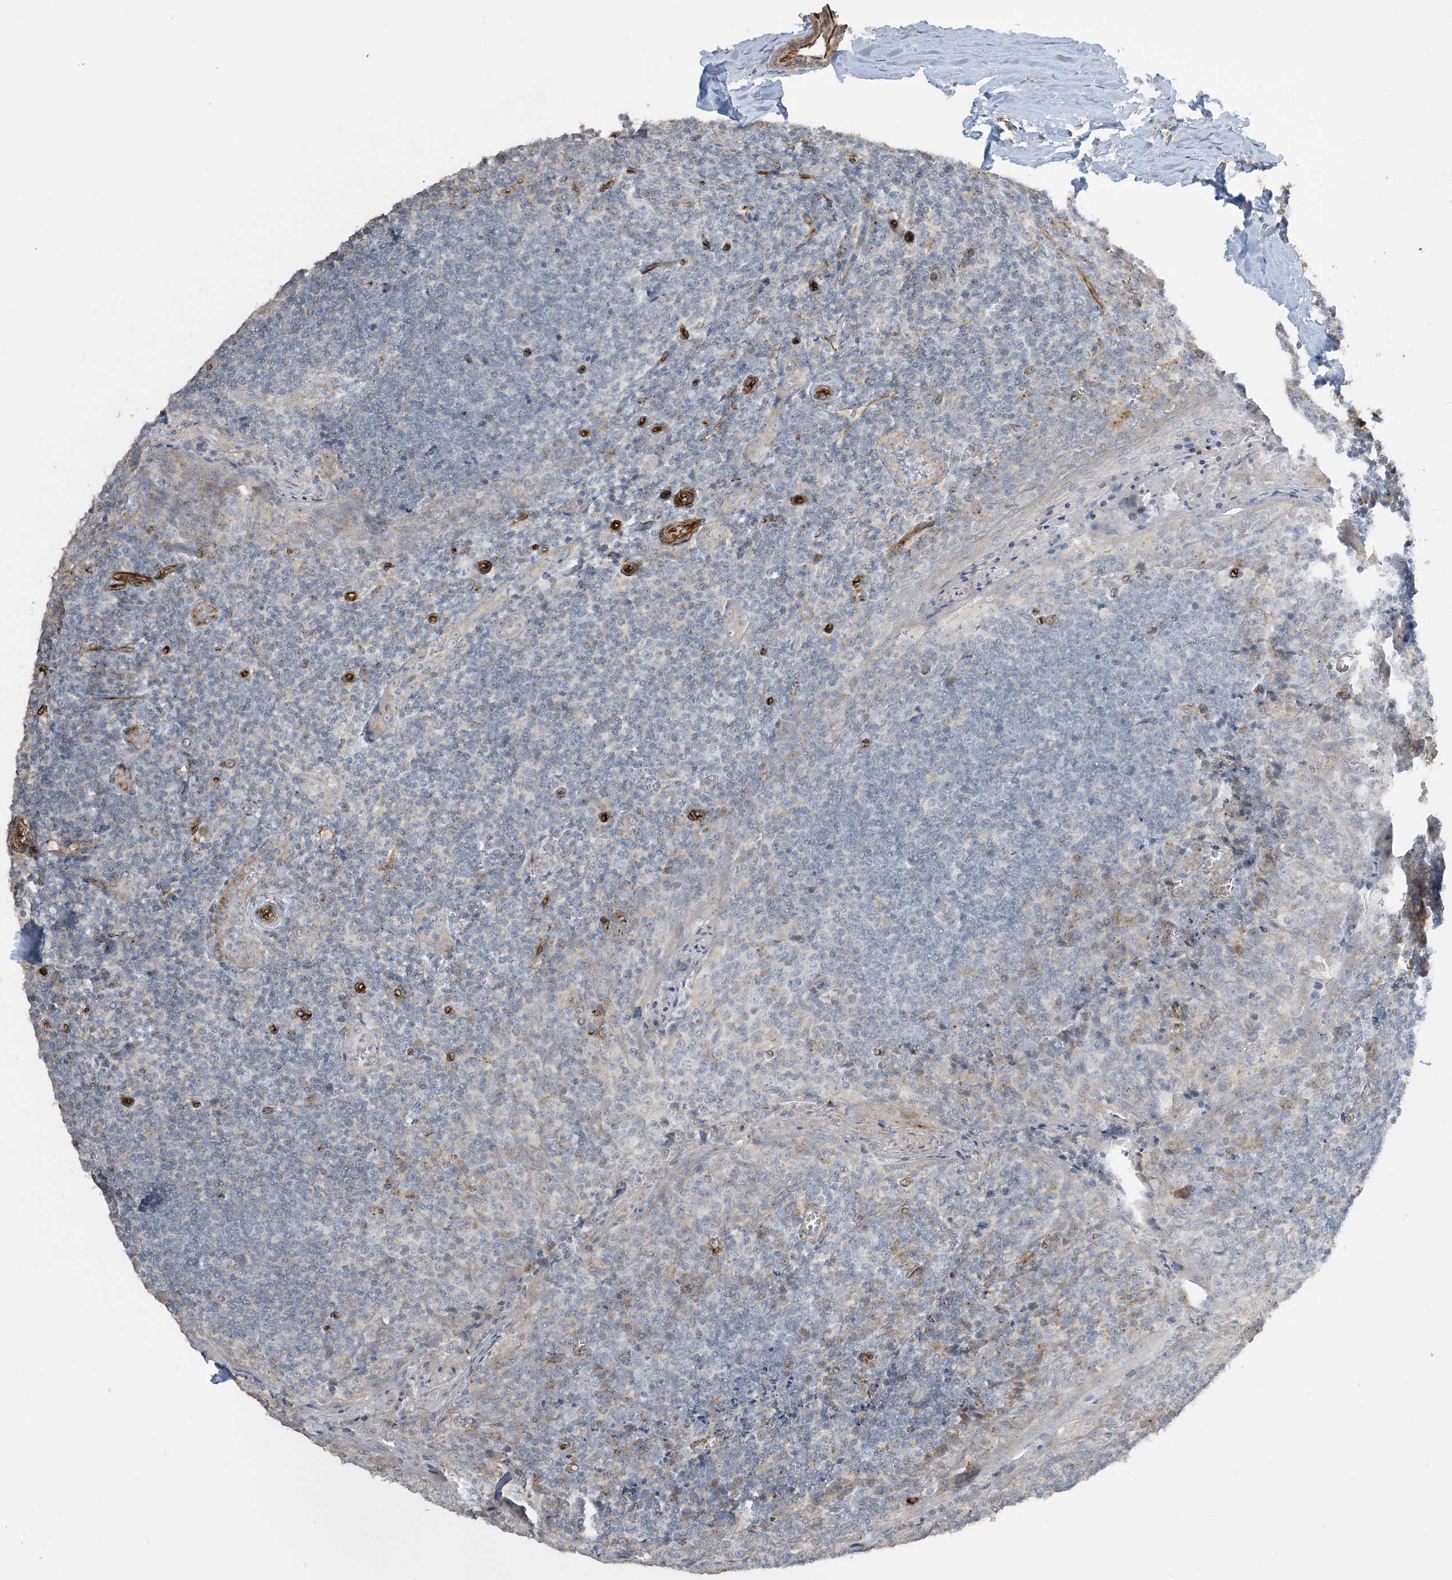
{"staining": {"intensity": "negative", "quantity": "none", "location": "none"}, "tissue": "tonsil", "cell_type": "Germinal center cells", "image_type": "normal", "snomed": [{"axis": "morphology", "description": "Normal tissue, NOS"}, {"axis": "topography", "description": "Tonsil"}], "caption": "Immunohistochemical staining of unremarkable tonsil shows no significant staining in germinal center cells.", "gene": "AGA", "patient": {"sex": "male", "age": 27}}